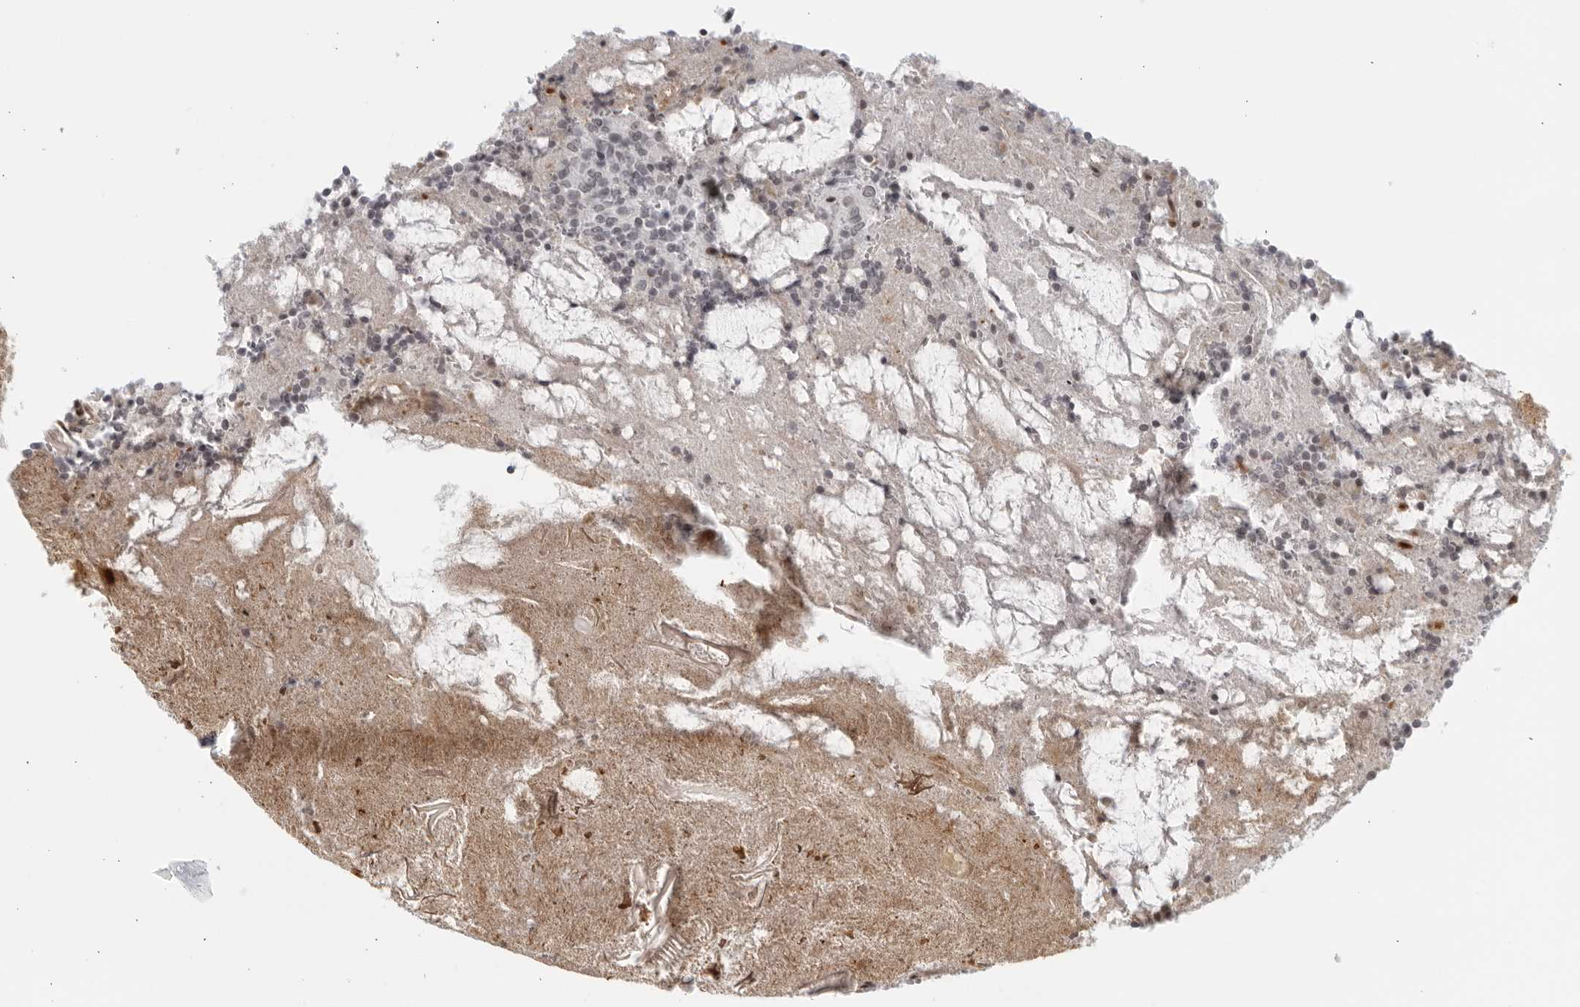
{"staining": {"intensity": "weak", "quantity": "25%-75%", "location": "cytoplasmic/membranous"}, "tissue": "appendix", "cell_type": "Glandular cells", "image_type": "normal", "snomed": [{"axis": "morphology", "description": "Normal tissue, NOS"}, {"axis": "topography", "description": "Appendix"}], "caption": "A brown stain labels weak cytoplasmic/membranous positivity of a protein in glandular cells of normal human appendix.", "gene": "RAB11FIP3", "patient": {"sex": "female", "age": 17}}